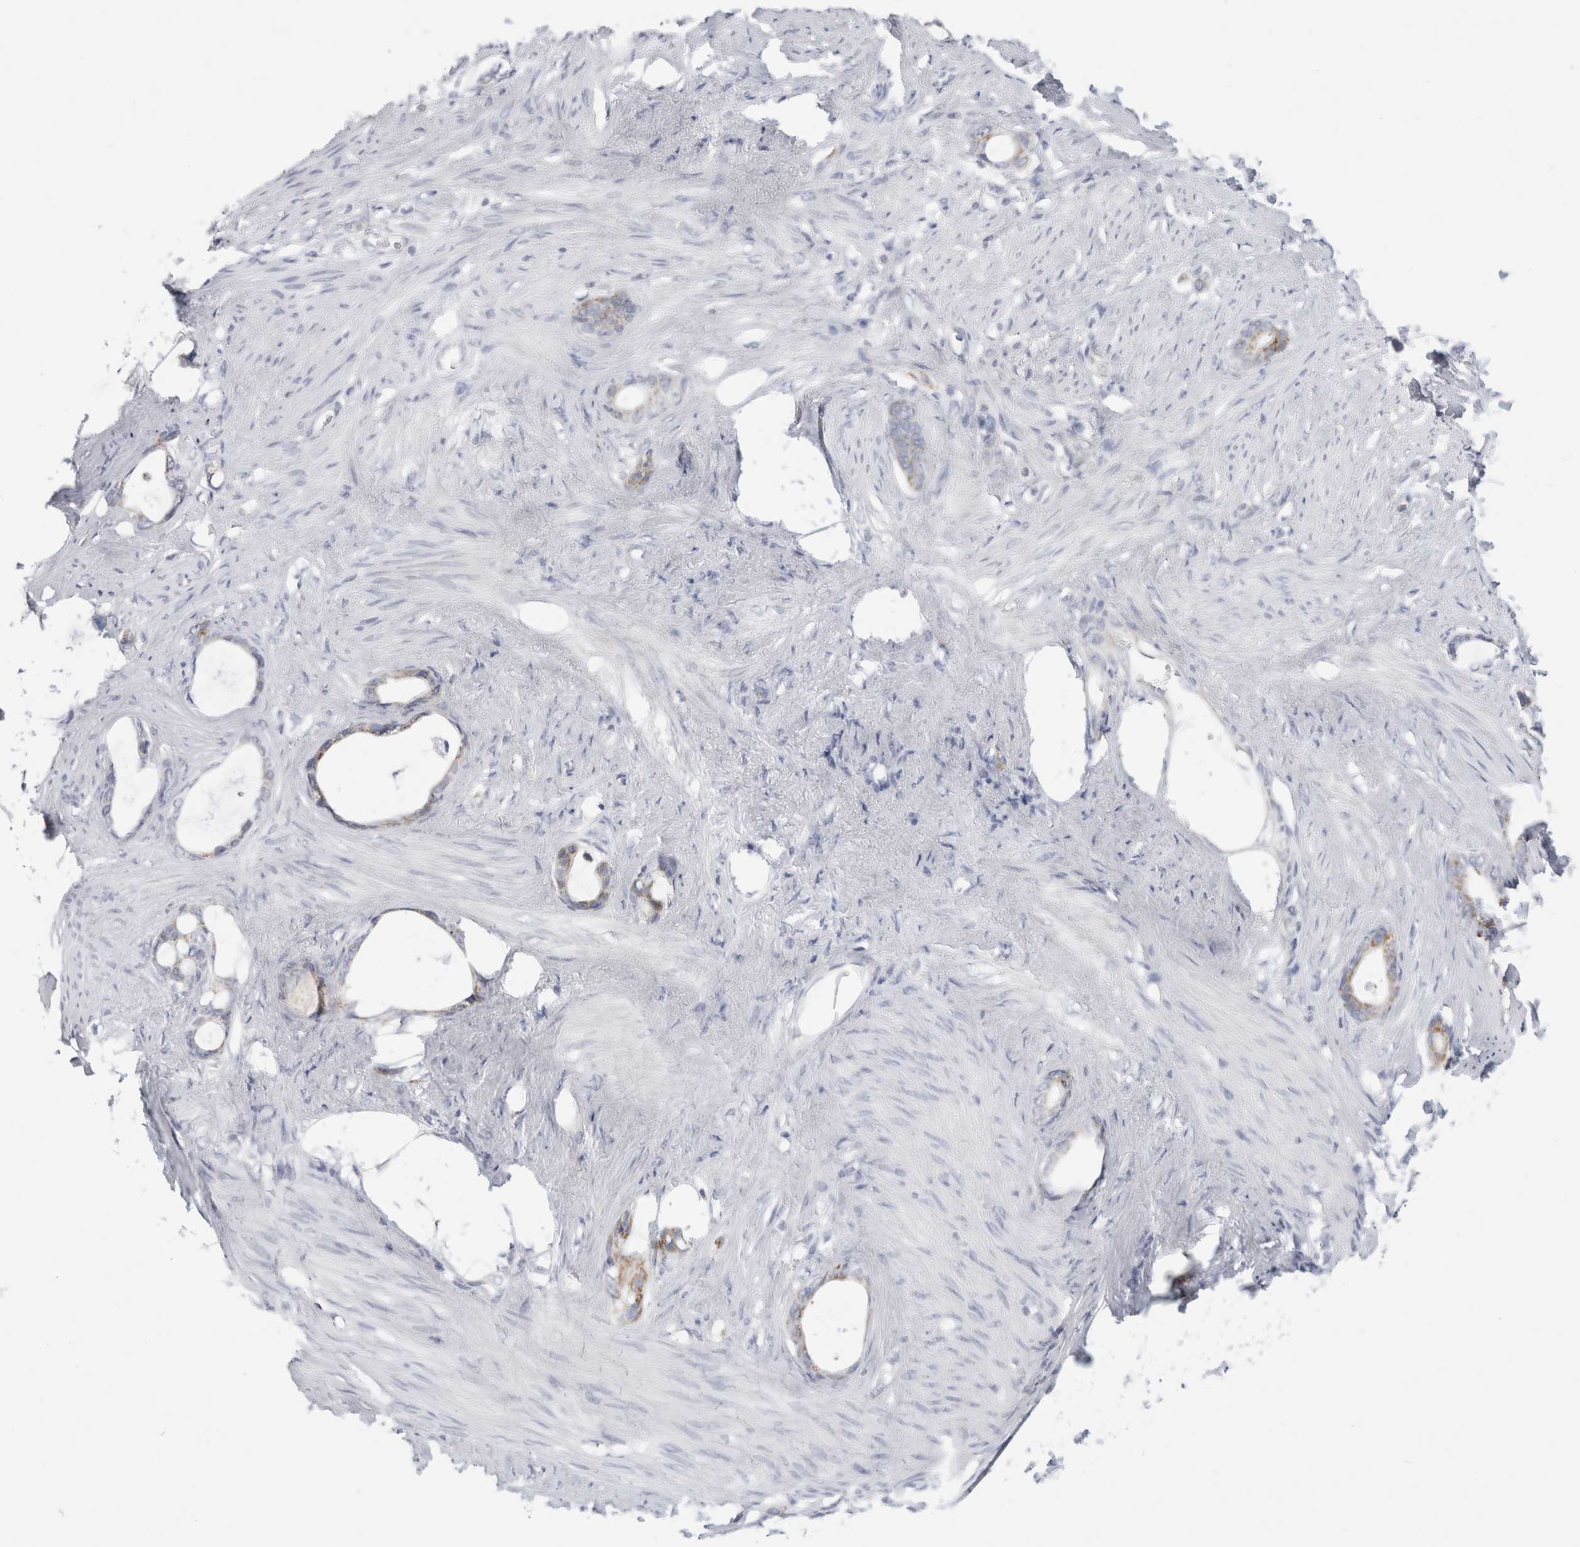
{"staining": {"intensity": "moderate", "quantity": "25%-75%", "location": "cytoplasmic/membranous"}, "tissue": "stomach cancer", "cell_type": "Tumor cells", "image_type": "cancer", "snomed": [{"axis": "morphology", "description": "Adenocarcinoma, NOS"}, {"axis": "topography", "description": "Stomach"}], "caption": "Immunohistochemical staining of adenocarcinoma (stomach) reveals medium levels of moderate cytoplasmic/membranous expression in approximately 25%-75% of tumor cells.", "gene": "FAHD1", "patient": {"sex": "female", "age": 75}}